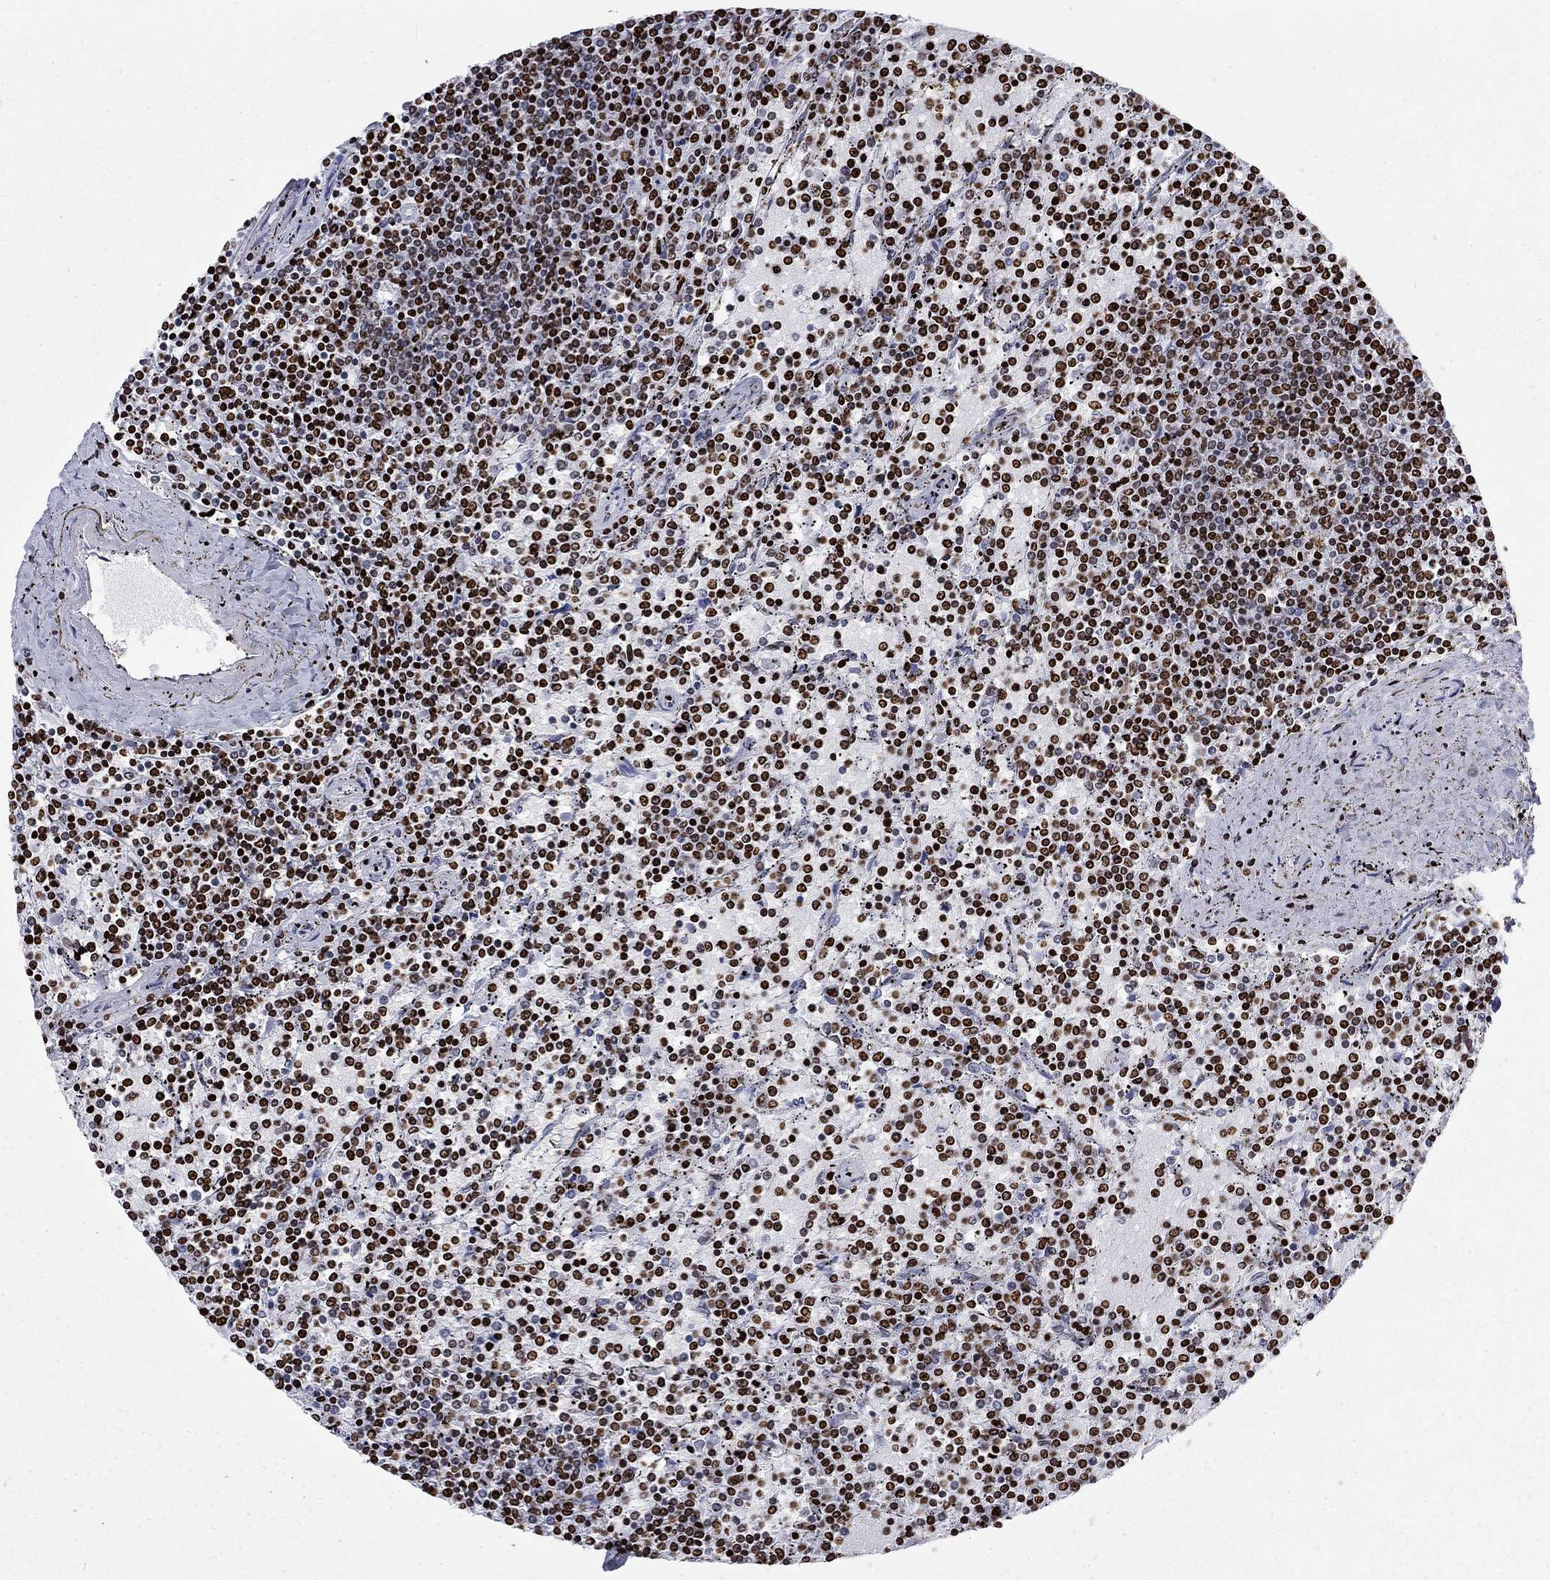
{"staining": {"intensity": "strong", "quantity": ">75%", "location": "nuclear"}, "tissue": "lymphoma", "cell_type": "Tumor cells", "image_type": "cancer", "snomed": [{"axis": "morphology", "description": "Malignant lymphoma, non-Hodgkin's type, Low grade"}, {"axis": "topography", "description": "Spleen"}], "caption": "Protein expression analysis of human lymphoma reveals strong nuclear positivity in approximately >75% of tumor cells.", "gene": "H1-5", "patient": {"sex": "female", "age": 77}}